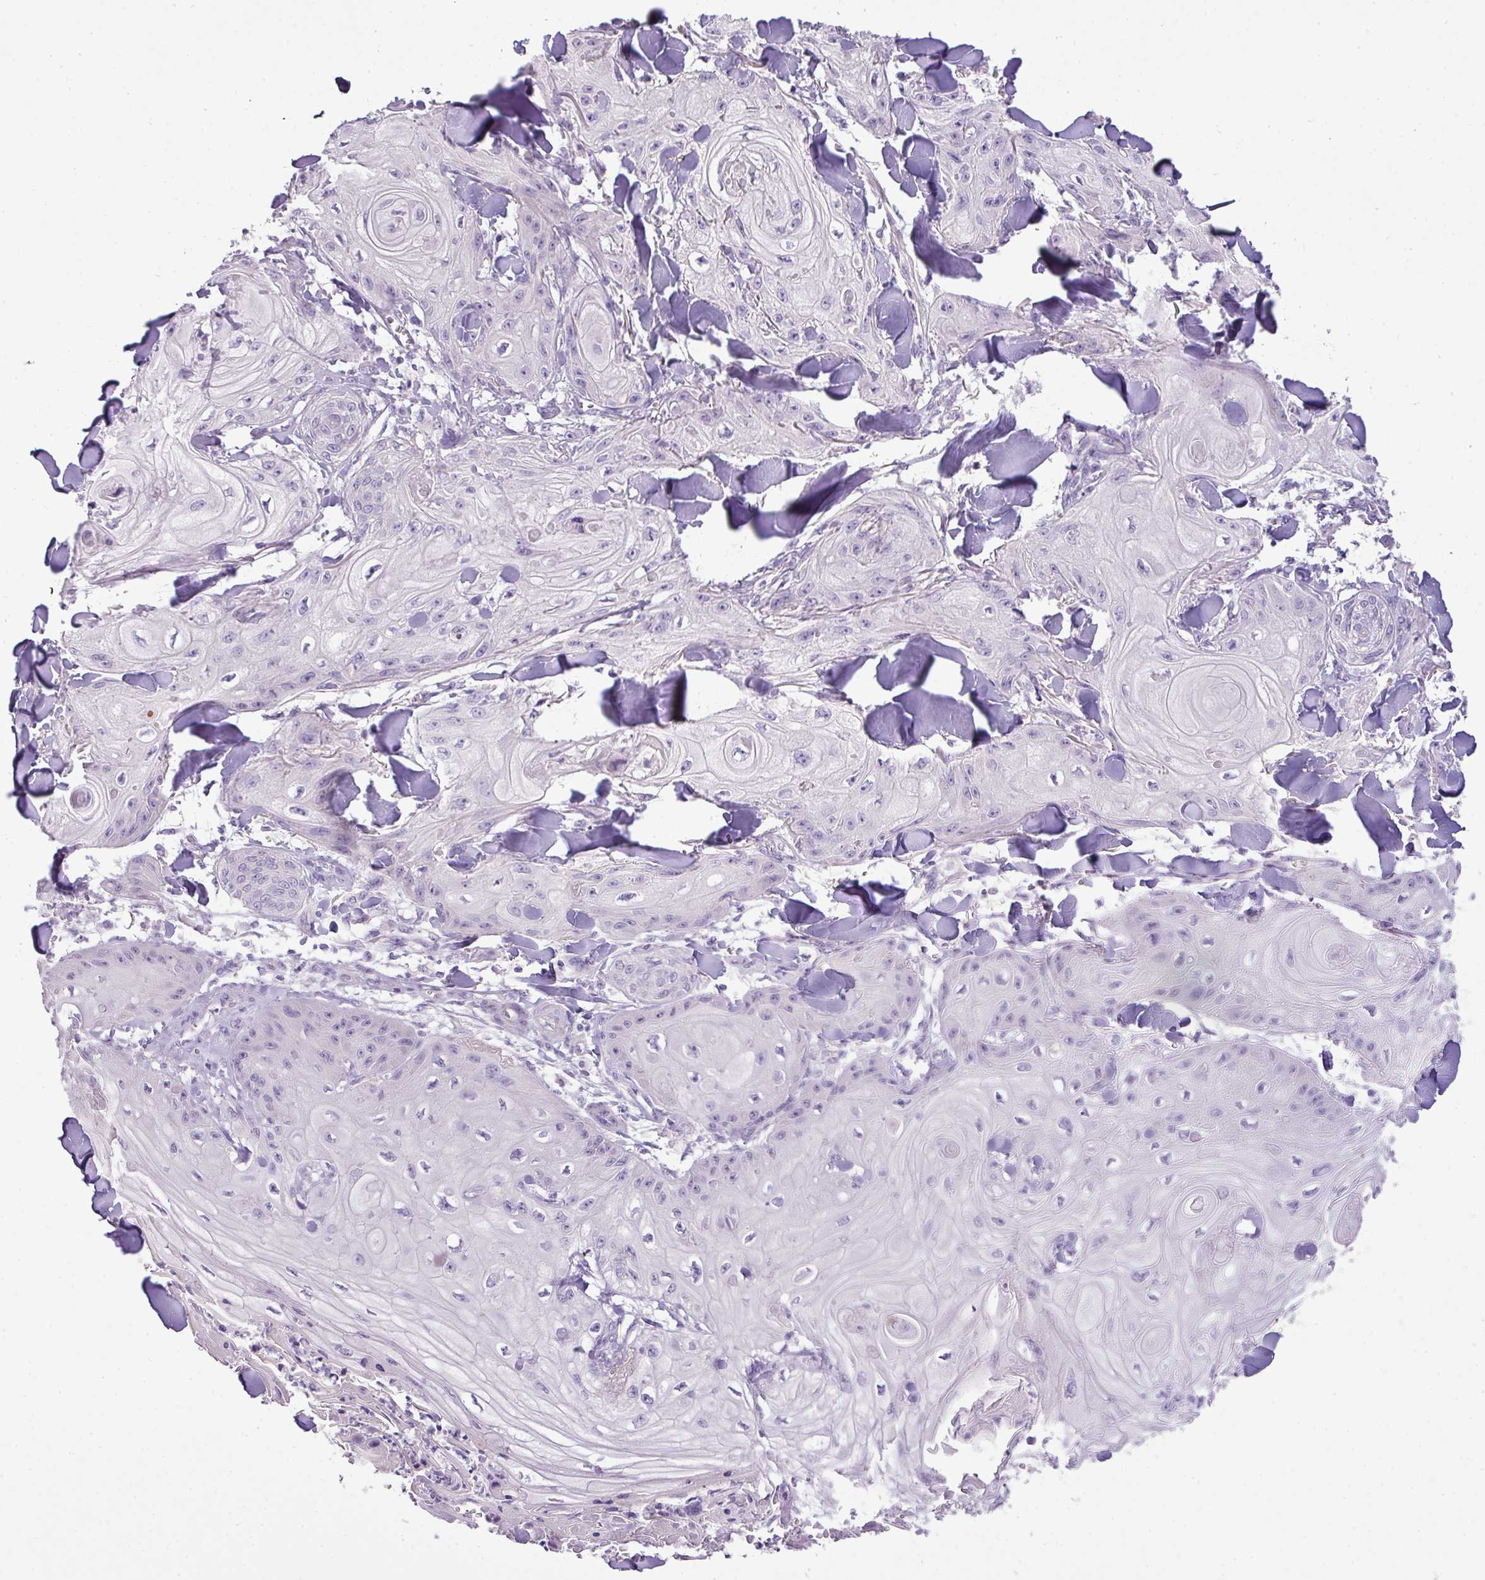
{"staining": {"intensity": "negative", "quantity": "none", "location": "none"}, "tissue": "skin cancer", "cell_type": "Tumor cells", "image_type": "cancer", "snomed": [{"axis": "morphology", "description": "Squamous cell carcinoma, NOS"}, {"axis": "topography", "description": "Skin"}], "caption": "DAB immunohistochemical staining of human squamous cell carcinoma (skin) exhibits no significant staining in tumor cells.", "gene": "ENSG00000273748", "patient": {"sex": "male", "age": 74}}